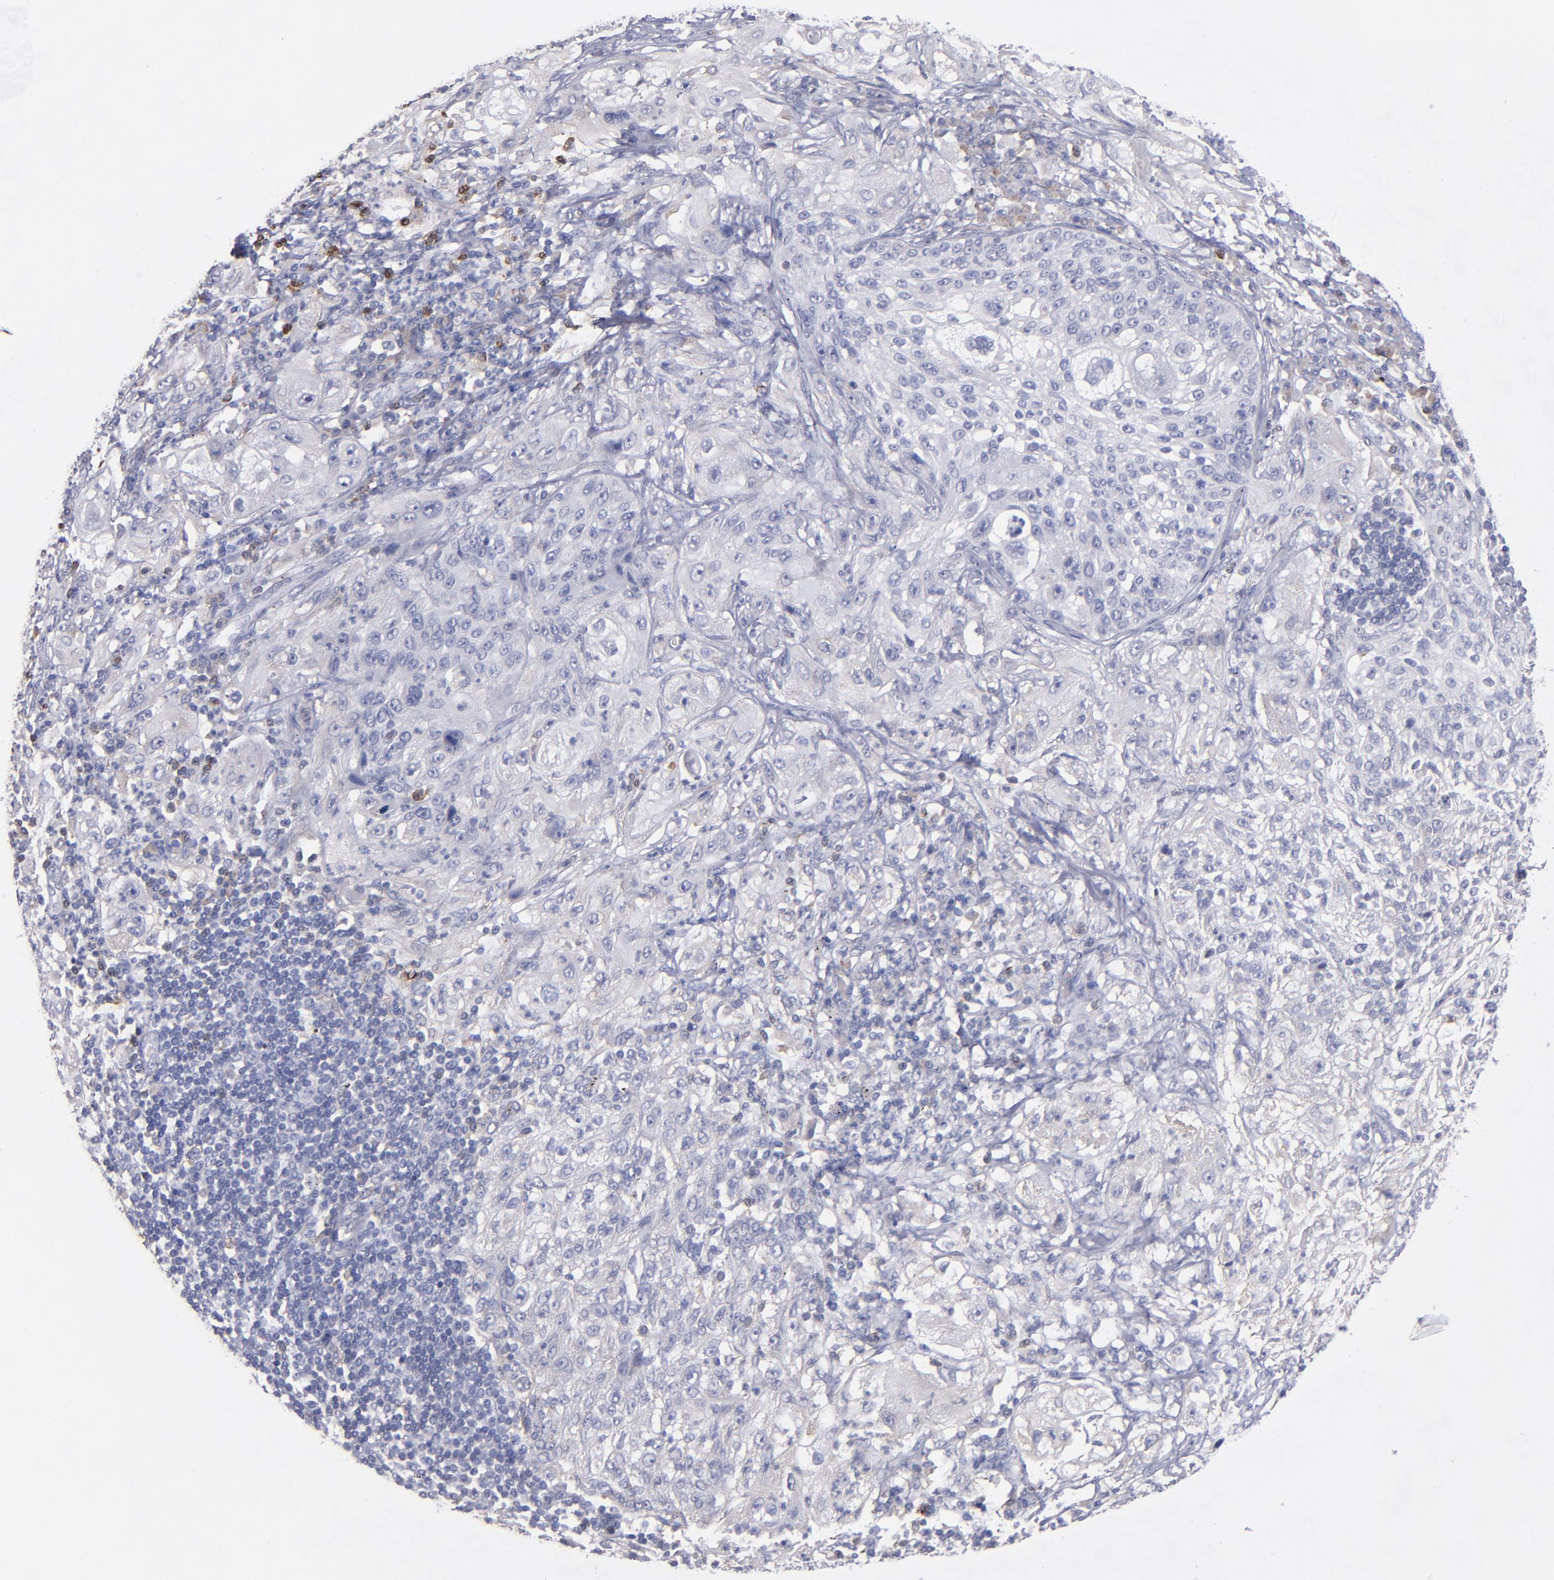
{"staining": {"intensity": "negative", "quantity": "none", "location": "none"}, "tissue": "lung cancer", "cell_type": "Tumor cells", "image_type": "cancer", "snomed": [{"axis": "morphology", "description": "Inflammation, NOS"}, {"axis": "morphology", "description": "Squamous cell carcinoma, NOS"}, {"axis": "topography", "description": "Lymph node"}, {"axis": "topography", "description": "Soft tissue"}, {"axis": "topography", "description": "Lung"}], "caption": "High power microscopy histopathology image of an immunohistochemistry photomicrograph of lung cancer, revealing no significant positivity in tumor cells.", "gene": "MFGE8", "patient": {"sex": "male", "age": 66}}